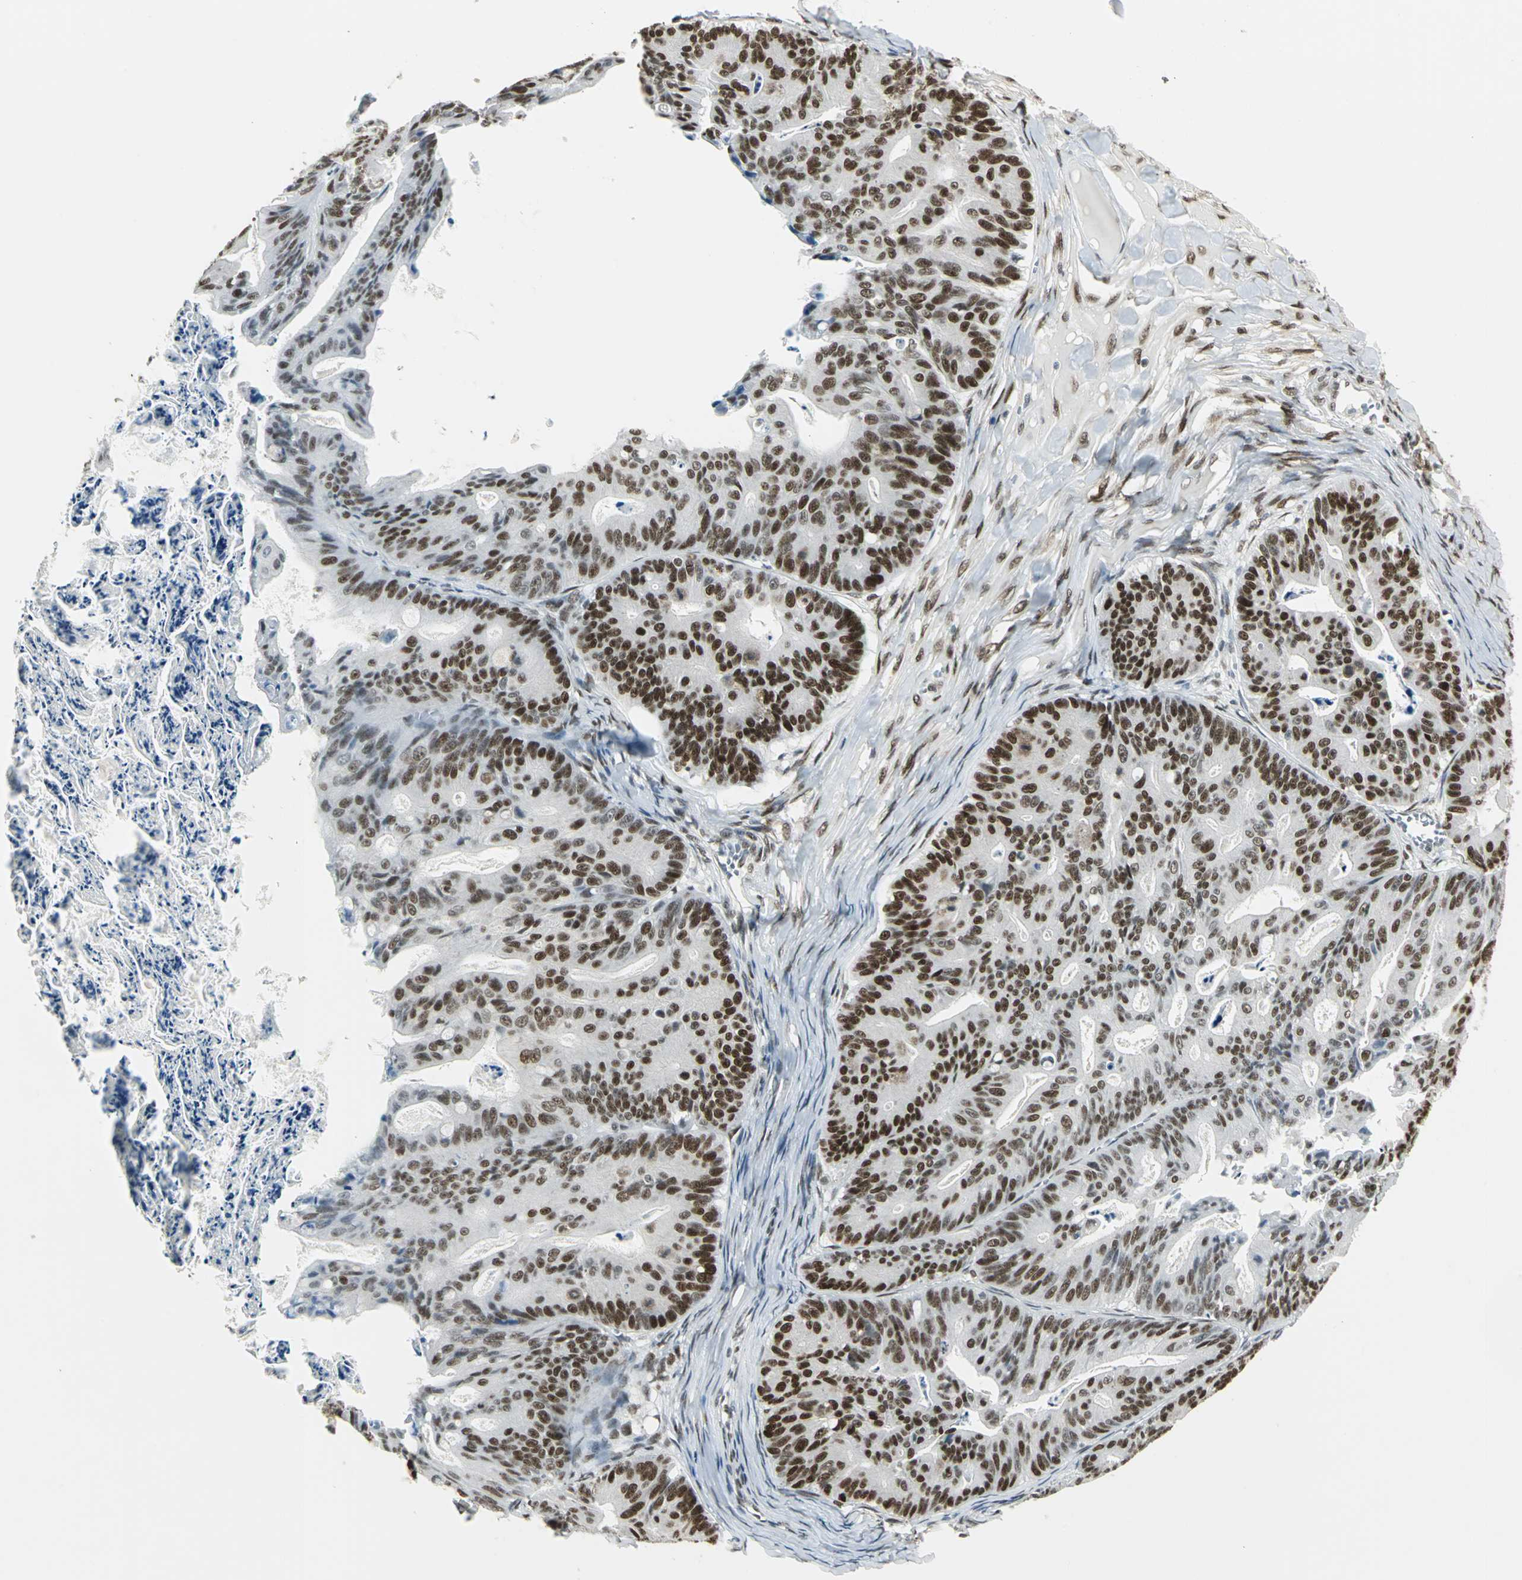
{"staining": {"intensity": "strong", "quantity": ">75%", "location": "nuclear"}, "tissue": "ovarian cancer", "cell_type": "Tumor cells", "image_type": "cancer", "snomed": [{"axis": "morphology", "description": "Cystadenocarcinoma, mucinous, NOS"}, {"axis": "topography", "description": "Ovary"}], "caption": "Ovarian cancer stained with immunohistochemistry (IHC) shows strong nuclear staining in approximately >75% of tumor cells.", "gene": "ADNP", "patient": {"sex": "female", "age": 36}}